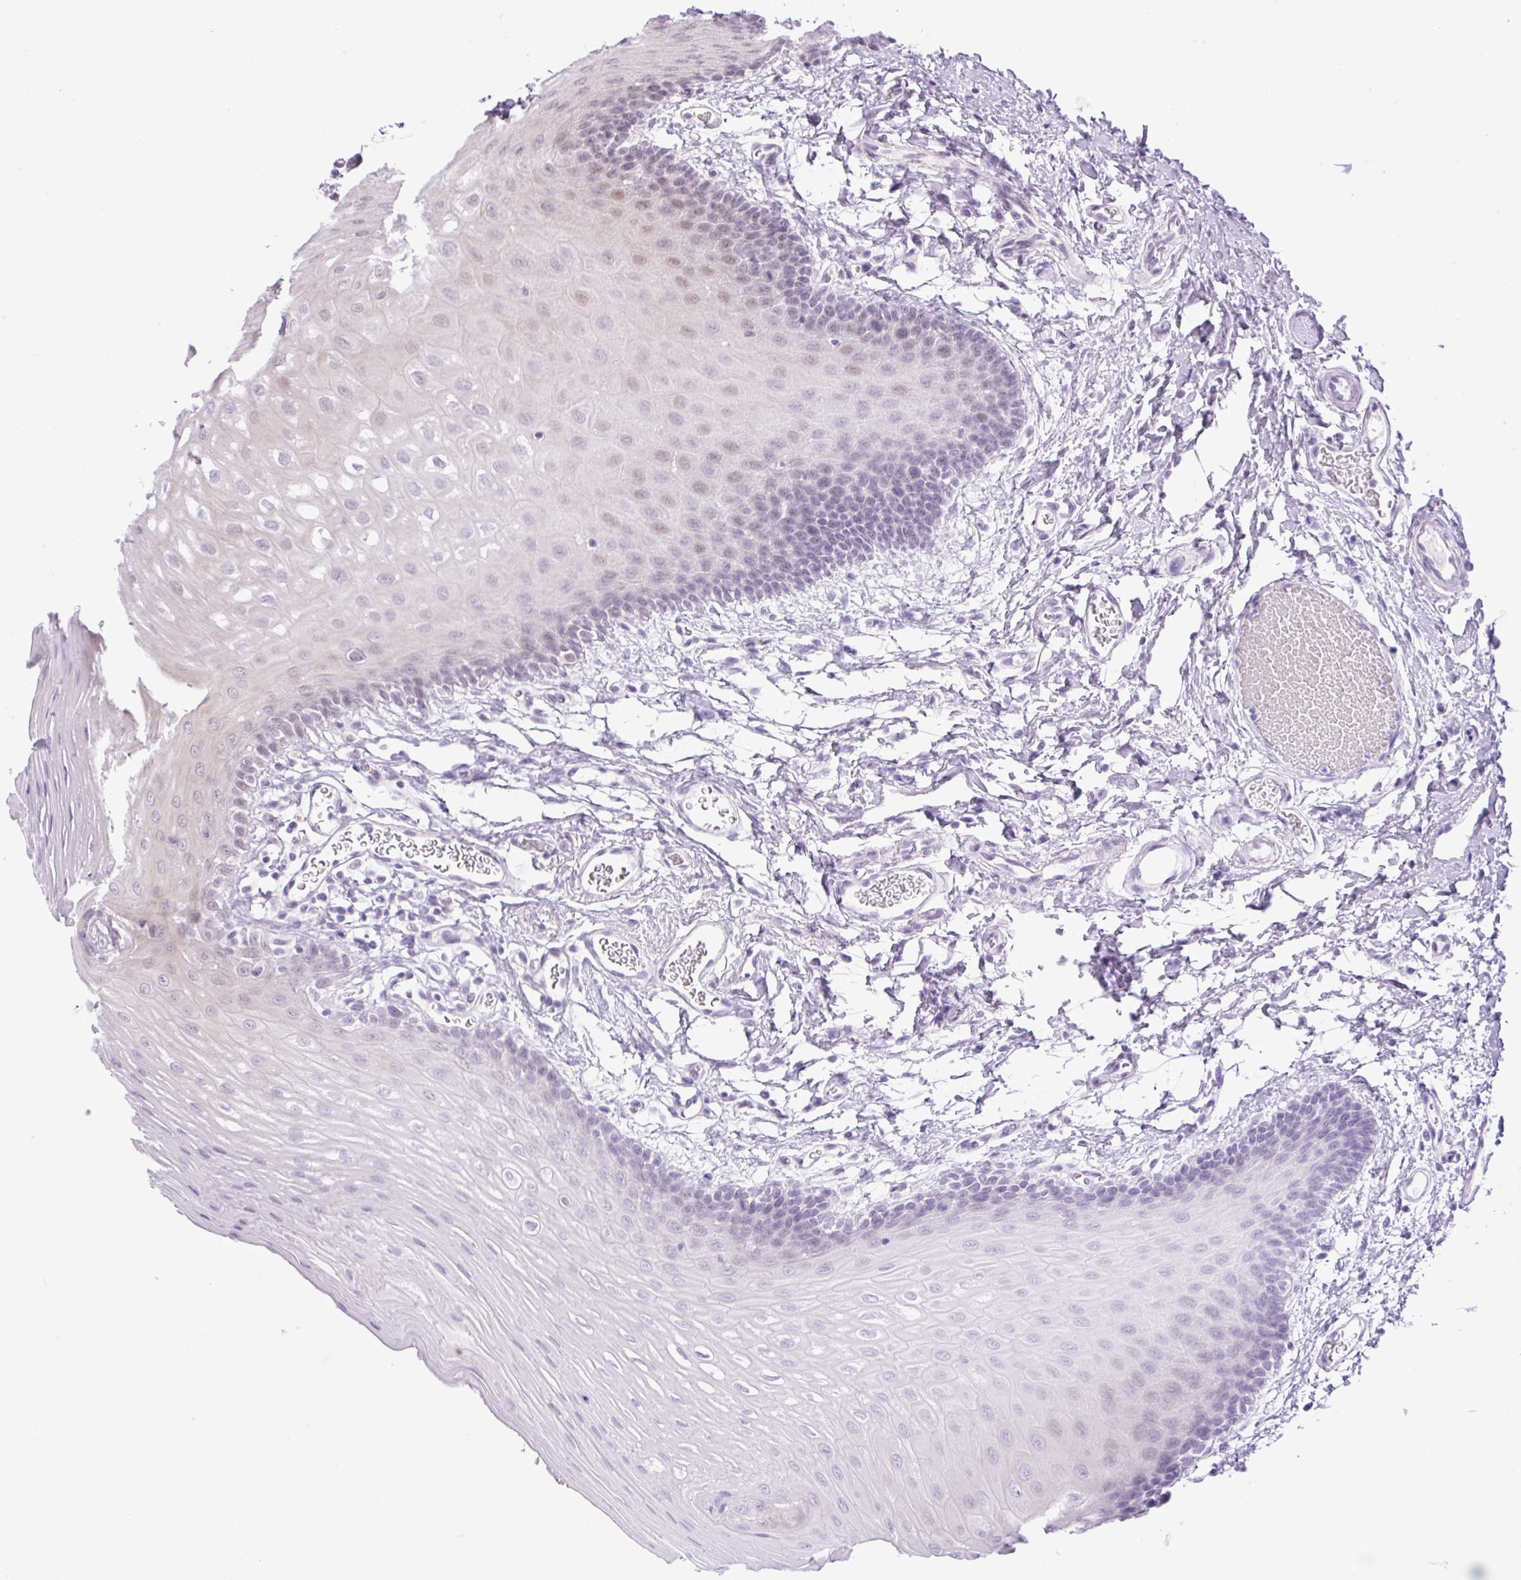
{"staining": {"intensity": "negative", "quantity": "none", "location": "none"}, "tissue": "oral mucosa", "cell_type": "Squamous epithelial cells", "image_type": "normal", "snomed": [{"axis": "morphology", "description": "Normal tissue, NOS"}, {"axis": "topography", "description": "Oral tissue"}, {"axis": "topography", "description": "Tounge, NOS"}], "caption": "The immunohistochemistry (IHC) histopathology image has no significant positivity in squamous epithelial cells of oral mucosa.", "gene": "ICE1", "patient": {"sex": "female", "age": 60}}